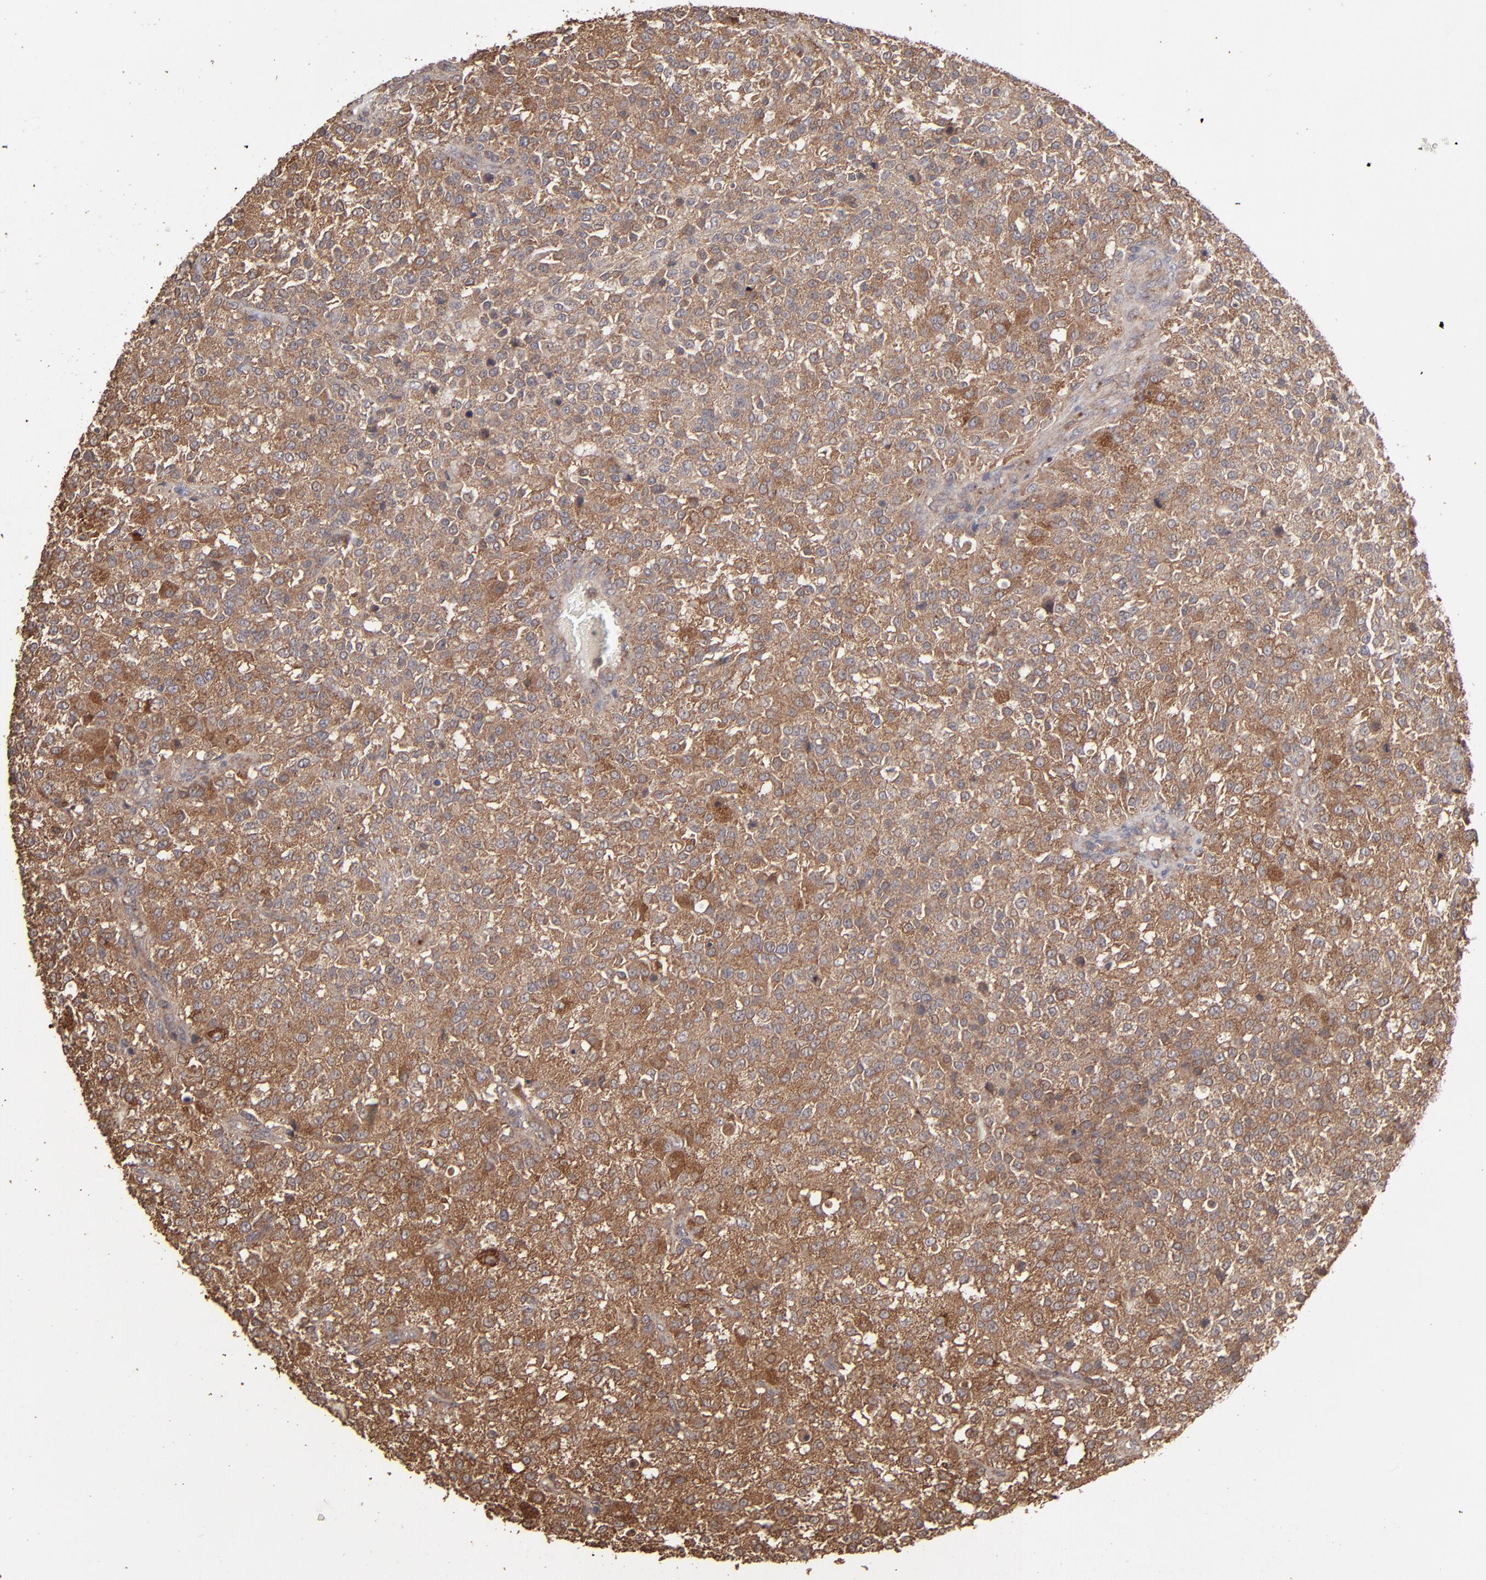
{"staining": {"intensity": "moderate", "quantity": ">75%", "location": "cytoplasmic/membranous"}, "tissue": "testis cancer", "cell_type": "Tumor cells", "image_type": "cancer", "snomed": [{"axis": "morphology", "description": "Seminoma, NOS"}, {"axis": "topography", "description": "Testis"}], "caption": "A micrograph of human testis cancer (seminoma) stained for a protein shows moderate cytoplasmic/membranous brown staining in tumor cells.", "gene": "MMP2", "patient": {"sex": "male", "age": 59}}